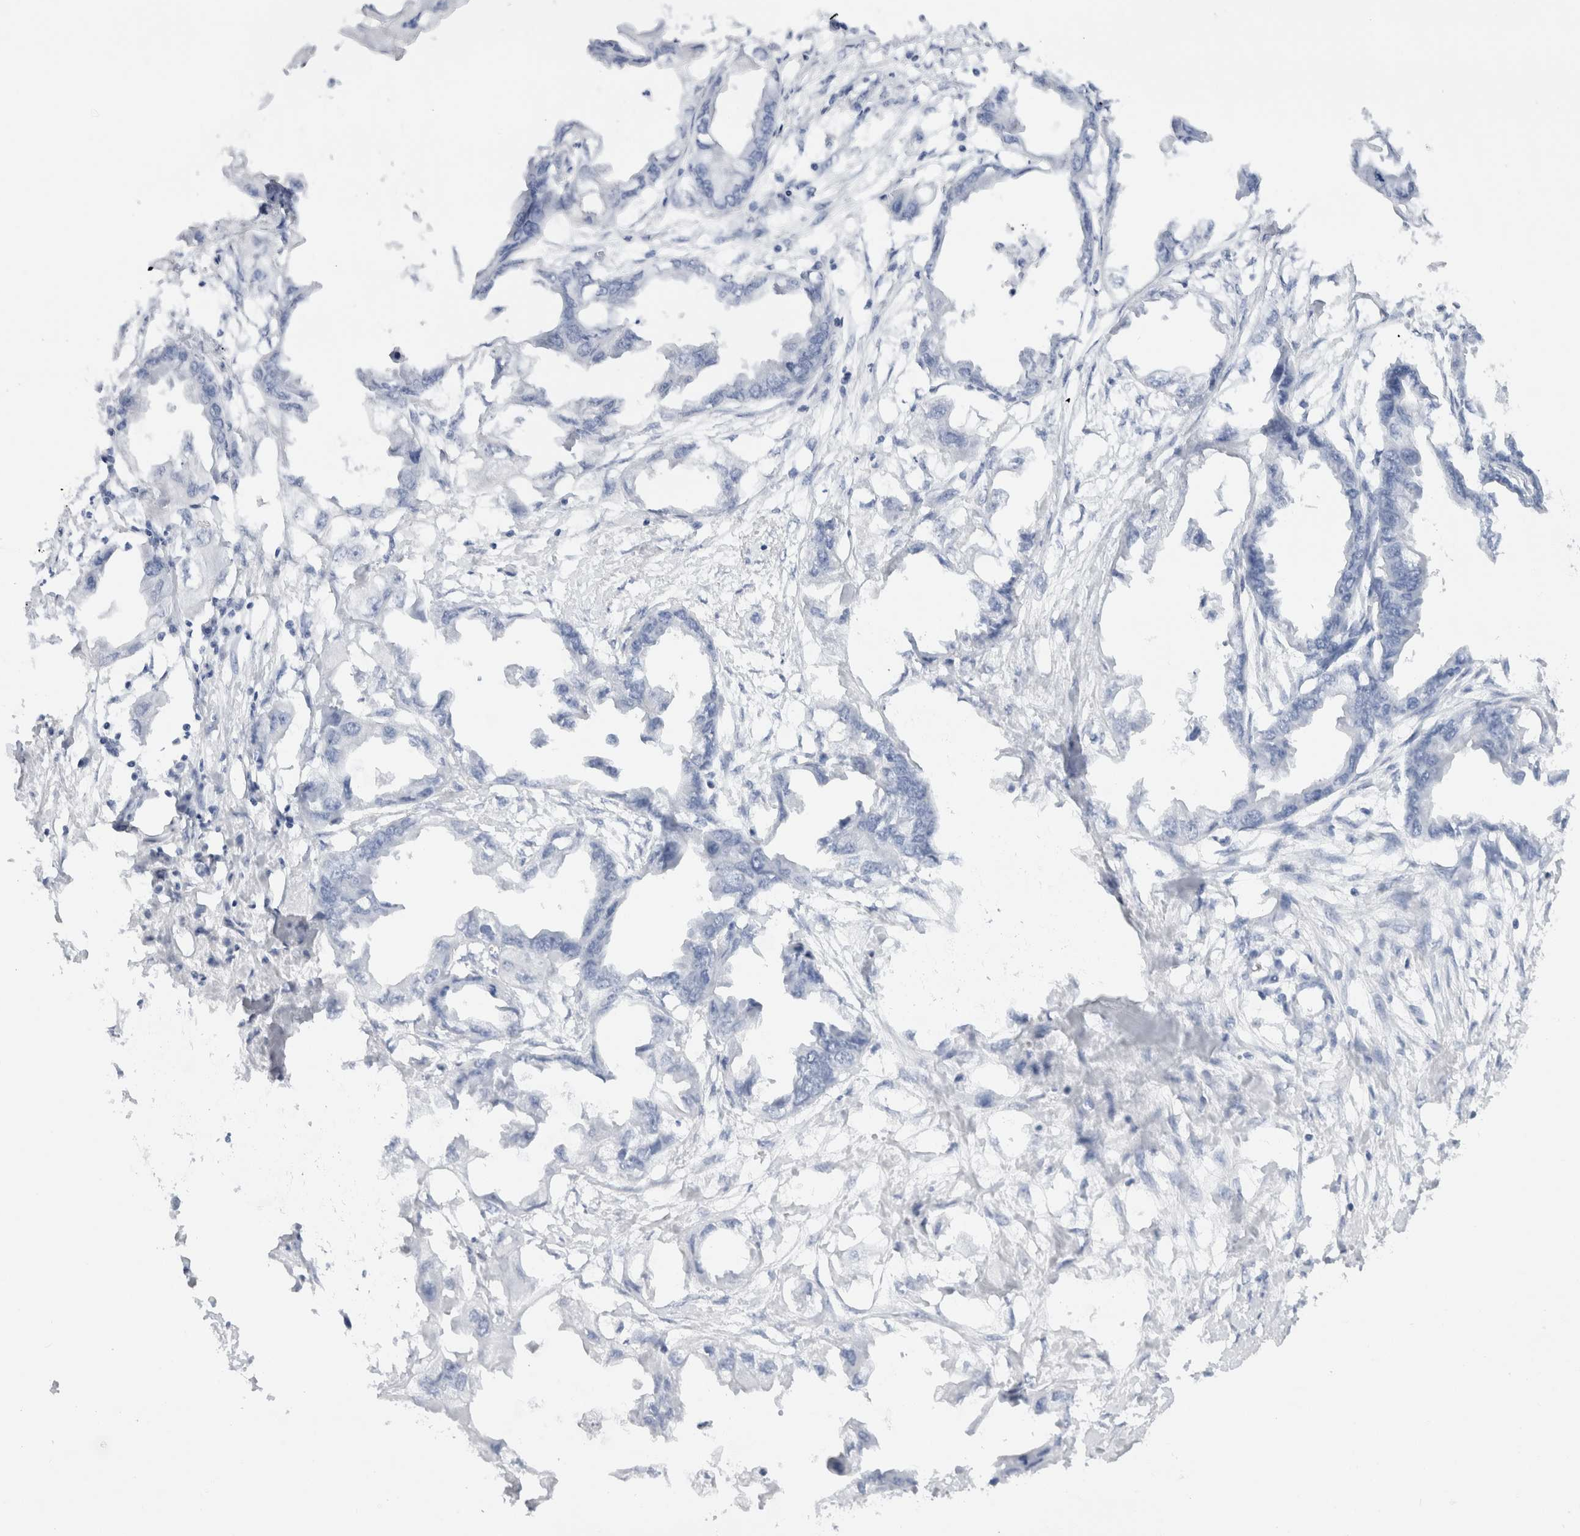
{"staining": {"intensity": "negative", "quantity": "none", "location": "none"}, "tissue": "endometrial cancer", "cell_type": "Tumor cells", "image_type": "cancer", "snomed": [{"axis": "morphology", "description": "Adenocarcinoma, NOS"}, {"axis": "morphology", "description": "Adenocarcinoma, metastatic, NOS"}, {"axis": "topography", "description": "Adipose tissue"}, {"axis": "topography", "description": "Endometrium"}], "caption": "Endometrial cancer stained for a protein using IHC reveals no staining tumor cells.", "gene": "C9orf50", "patient": {"sex": "female", "age": 67}}